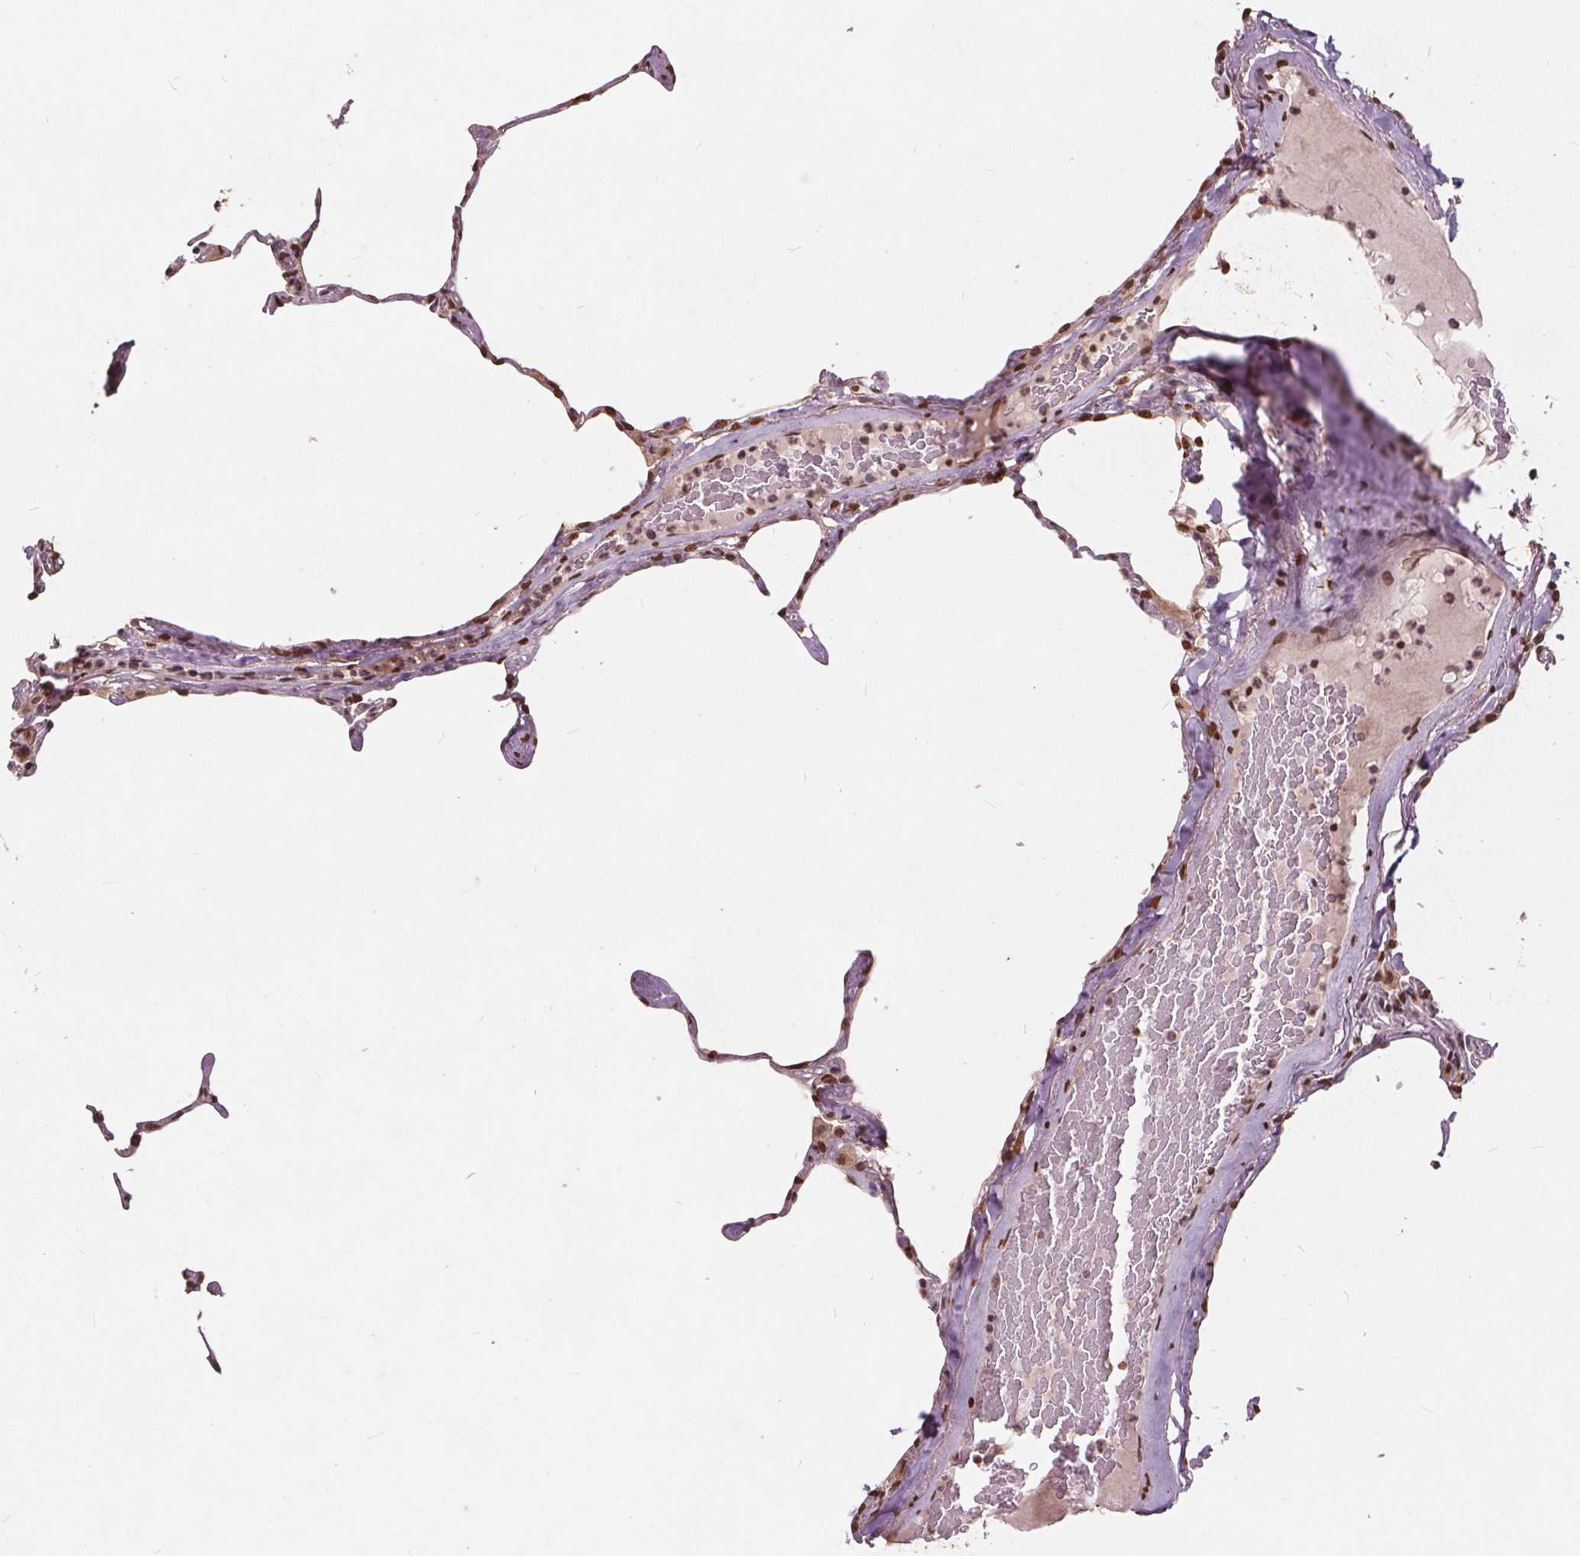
{"staining": {"intensity": "moderate", "quantity": "25%-75%", "location": "nuclear"}, "tissue": "lung", "cell_type": "Alveolar cells", "image_type": "normal", "snomed": [{"axis": "morphology", "description": "Normal tissue, NOS"}, {"axis": "topography", "description": "Lung"}], "caption": "Approximately 25%-75% of alveolar cells in unremarkable lung display moderate nuclear protein staining as visualized by brown immunohistochemical staining.", "gene": "HIF1AN", "patient": {"sex": "male", "age": 65}}